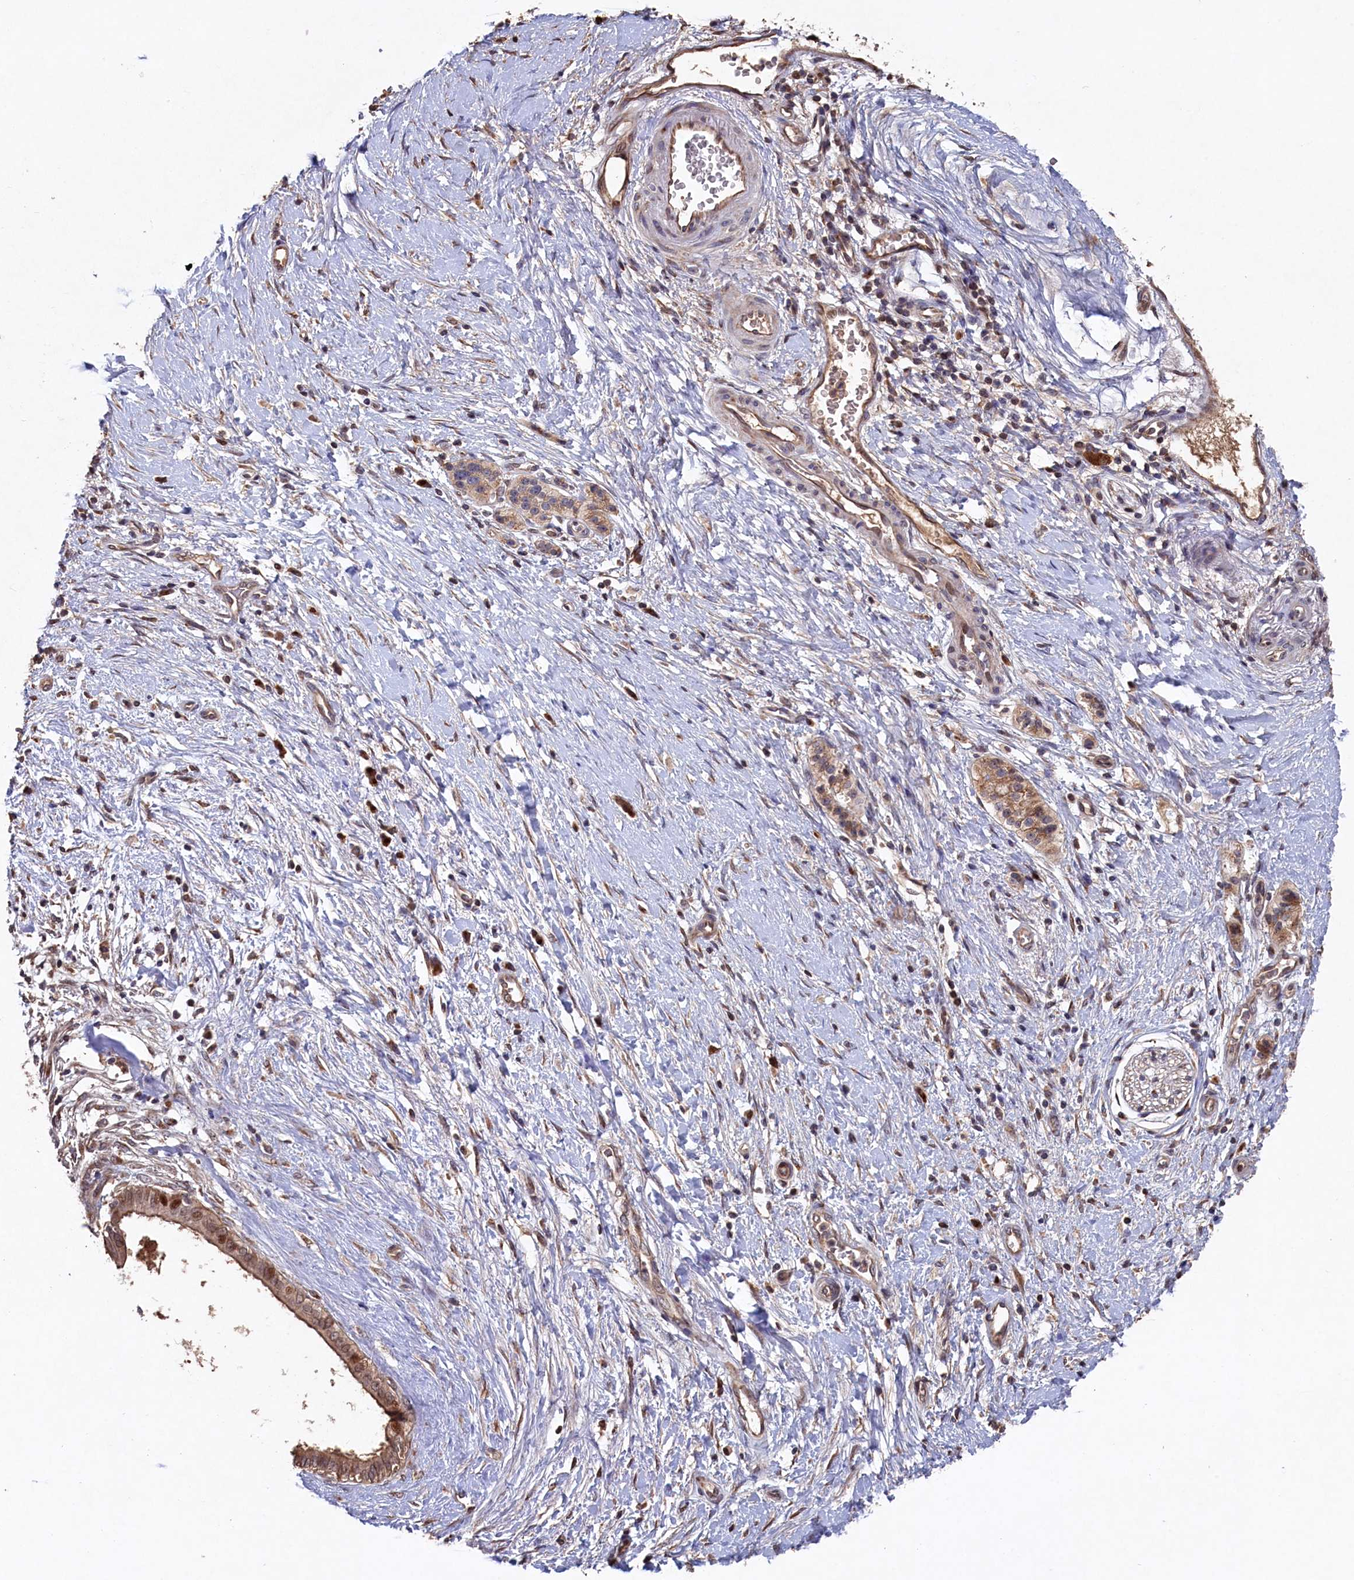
{"staining": {"intensity": "weak", "quantity": ">75%", "location": "cytoplasmic/membranous,nuclear"}, "tissue": "pancreatic cancer", "cell_type": "Tumor cells", "image_type": "cancer", "snomed": [{"axis": "morphology", "description": "Adenocarcinoma, NOS"}, {"axis": "topography", "description": "Pancreas"}], "caption": "This image reveals adenocarcinoma (pancreatic) stained with IHC to label a protein in brown. The cytoplasmic/membranous and nuclear of tumor cells show weak positivity for the protein. Nuclei are counter-stained blue.", "gene": "NAA60", "patient": {"sex": "male", "age": 50}}